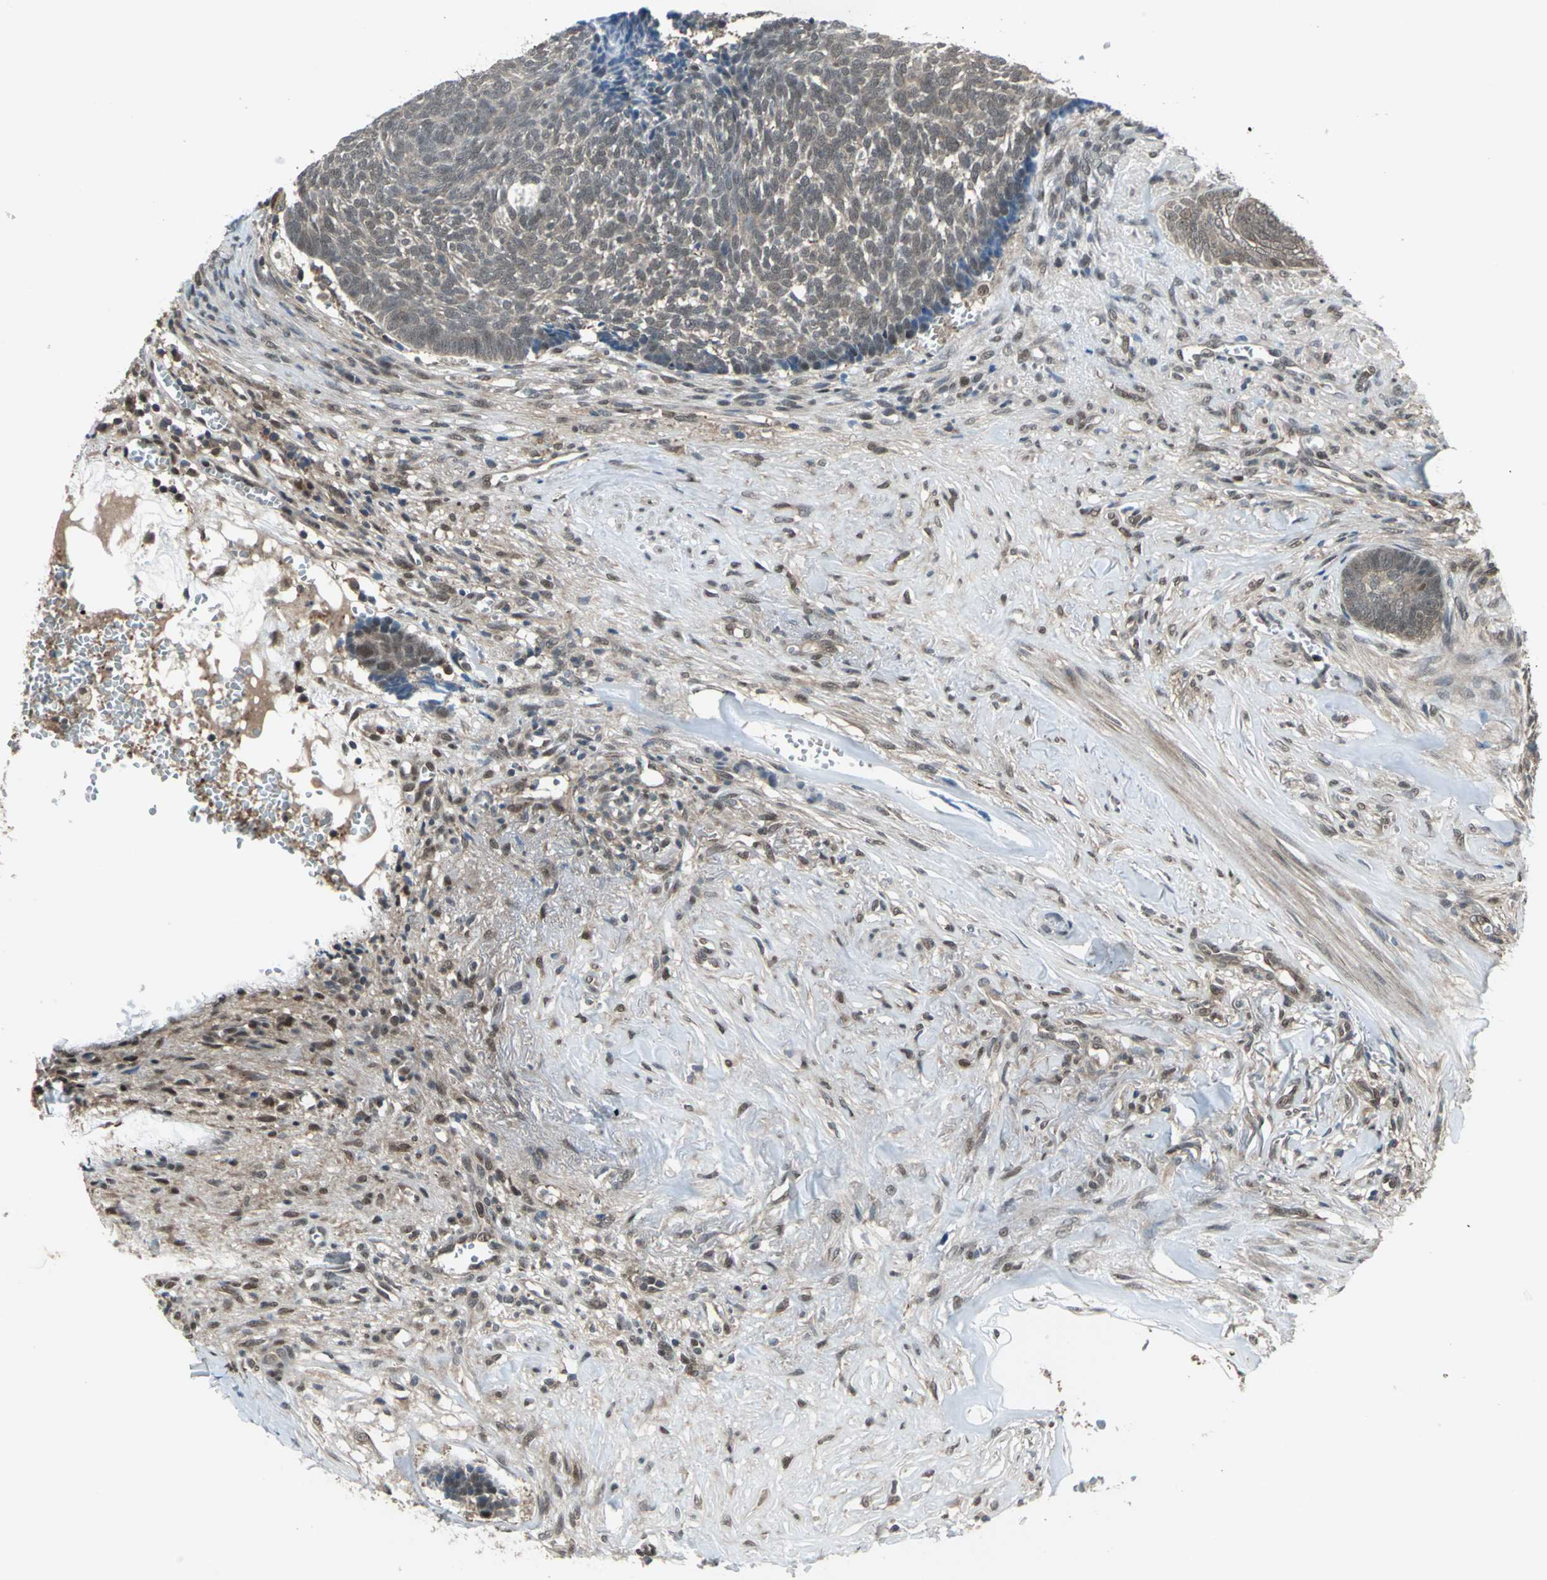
{"staining": {"intensity": "weak", "quantity": ">75%", "location": "cytoplasmic/membranous,nuclear"}, "tissue": "skin cancer", "cell_type": "Tumor cells", "image_type": "cancer", "snomed": [{"axis": "morphology", "description": "Basal cell carcinoma"}, {"axis": "topography", "description": "Skin"}], "caption": "Protein analysis of skin basal cell carcinoma tissue exhibits weak cytoplasmic/membranous and nuclear positivity in about >75% of tumor cells.", "gene": "COPS5", "patient": {"sex": "male", "age": 84}}